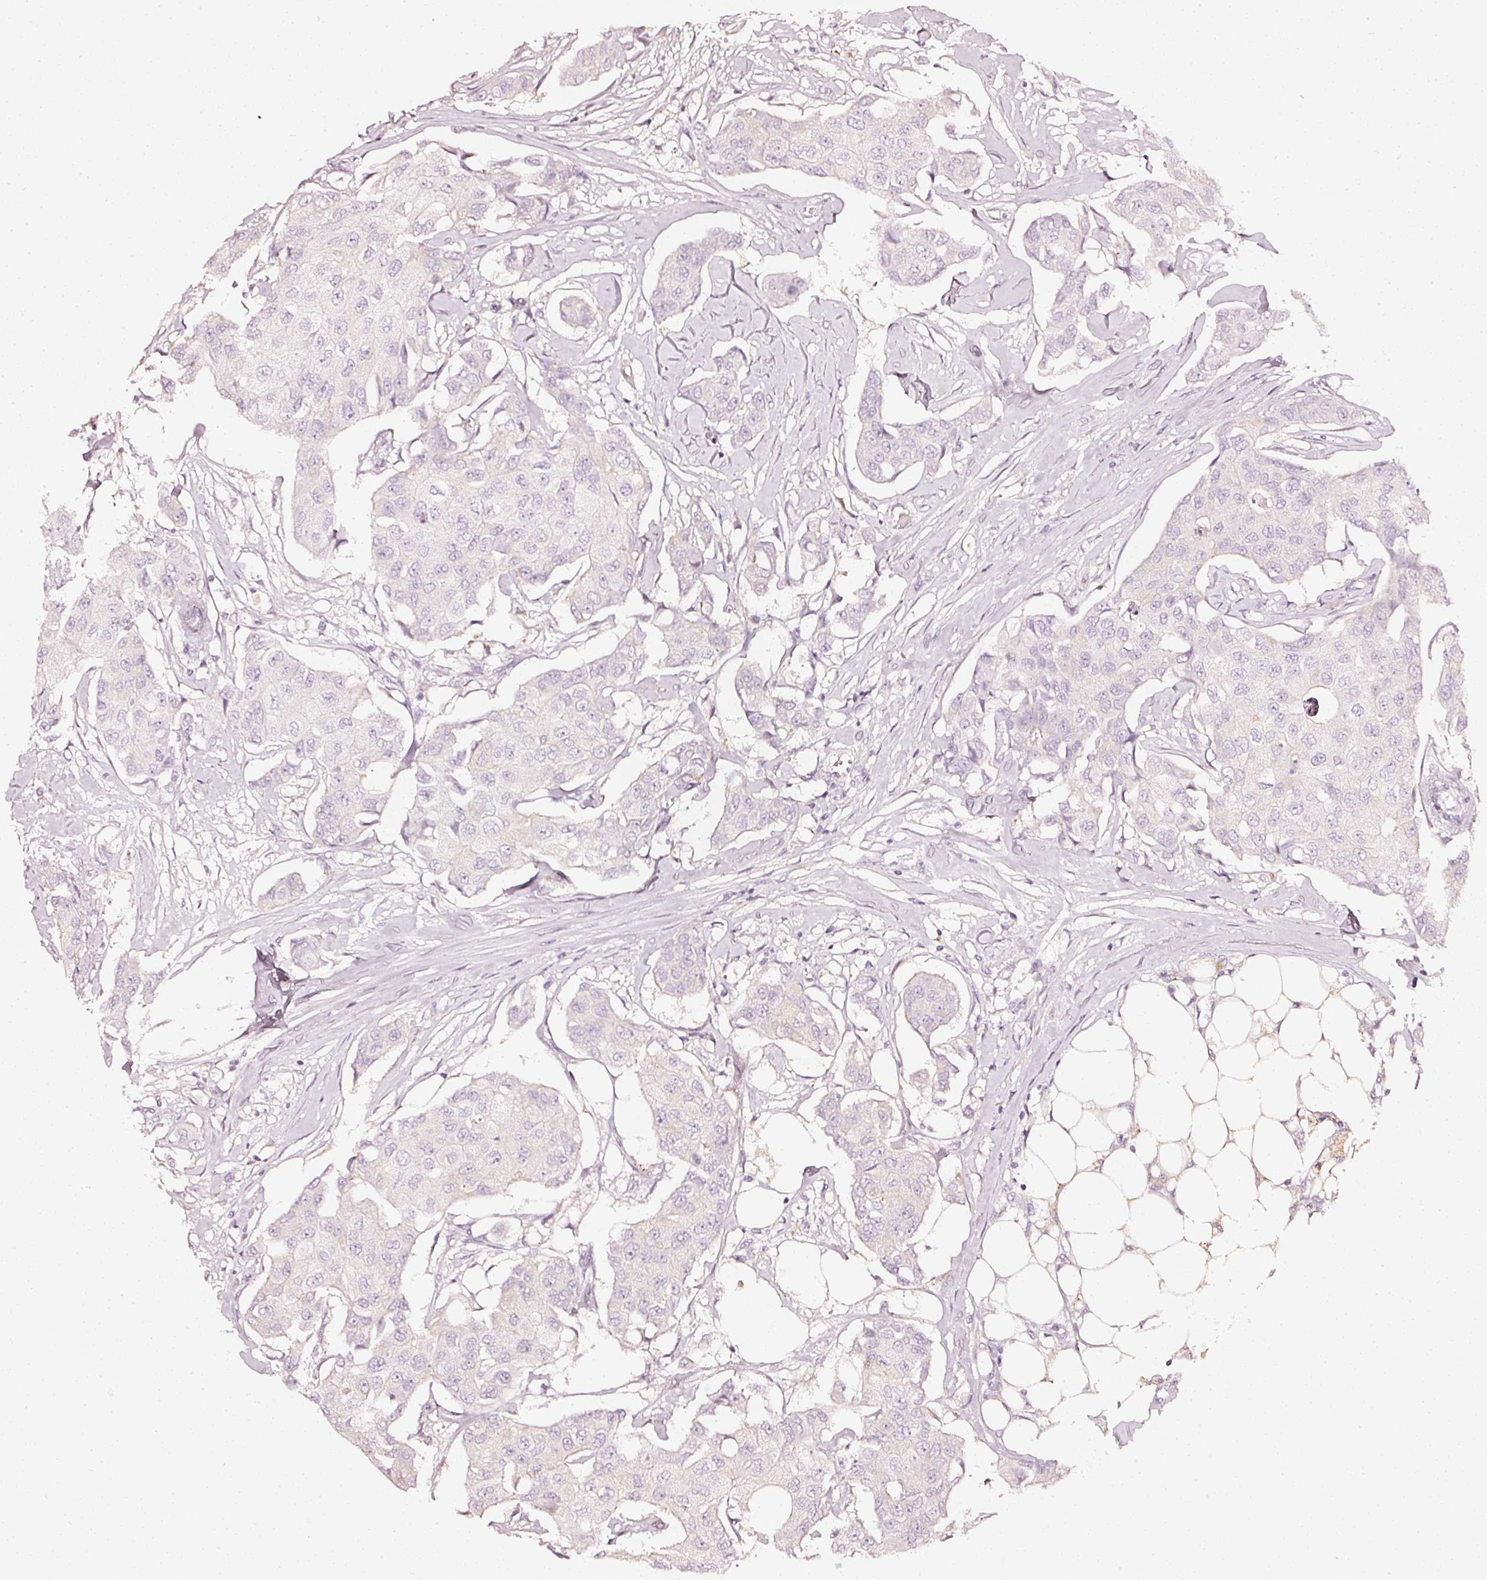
{"staining": {"intensity": "negative", "quantity": "none", "location": "none"}, "tissue": "breast cancer", "cell_type": "Tumor cells", "image_type": "cancer", "snomed": [{"axis": "morphology", "description": "Duct carcinoma"}, {"axis": "topography", "description": "Breast"}, {"axis": "topography", "description": "Lymph node"}], "caption": "Immunohistochemistry image of breast cancer stained for a protein (brown), which demonstrates no staining in tumor cells.", "gene": "CNP", "patient": {"sex": "female", "age": 80}}